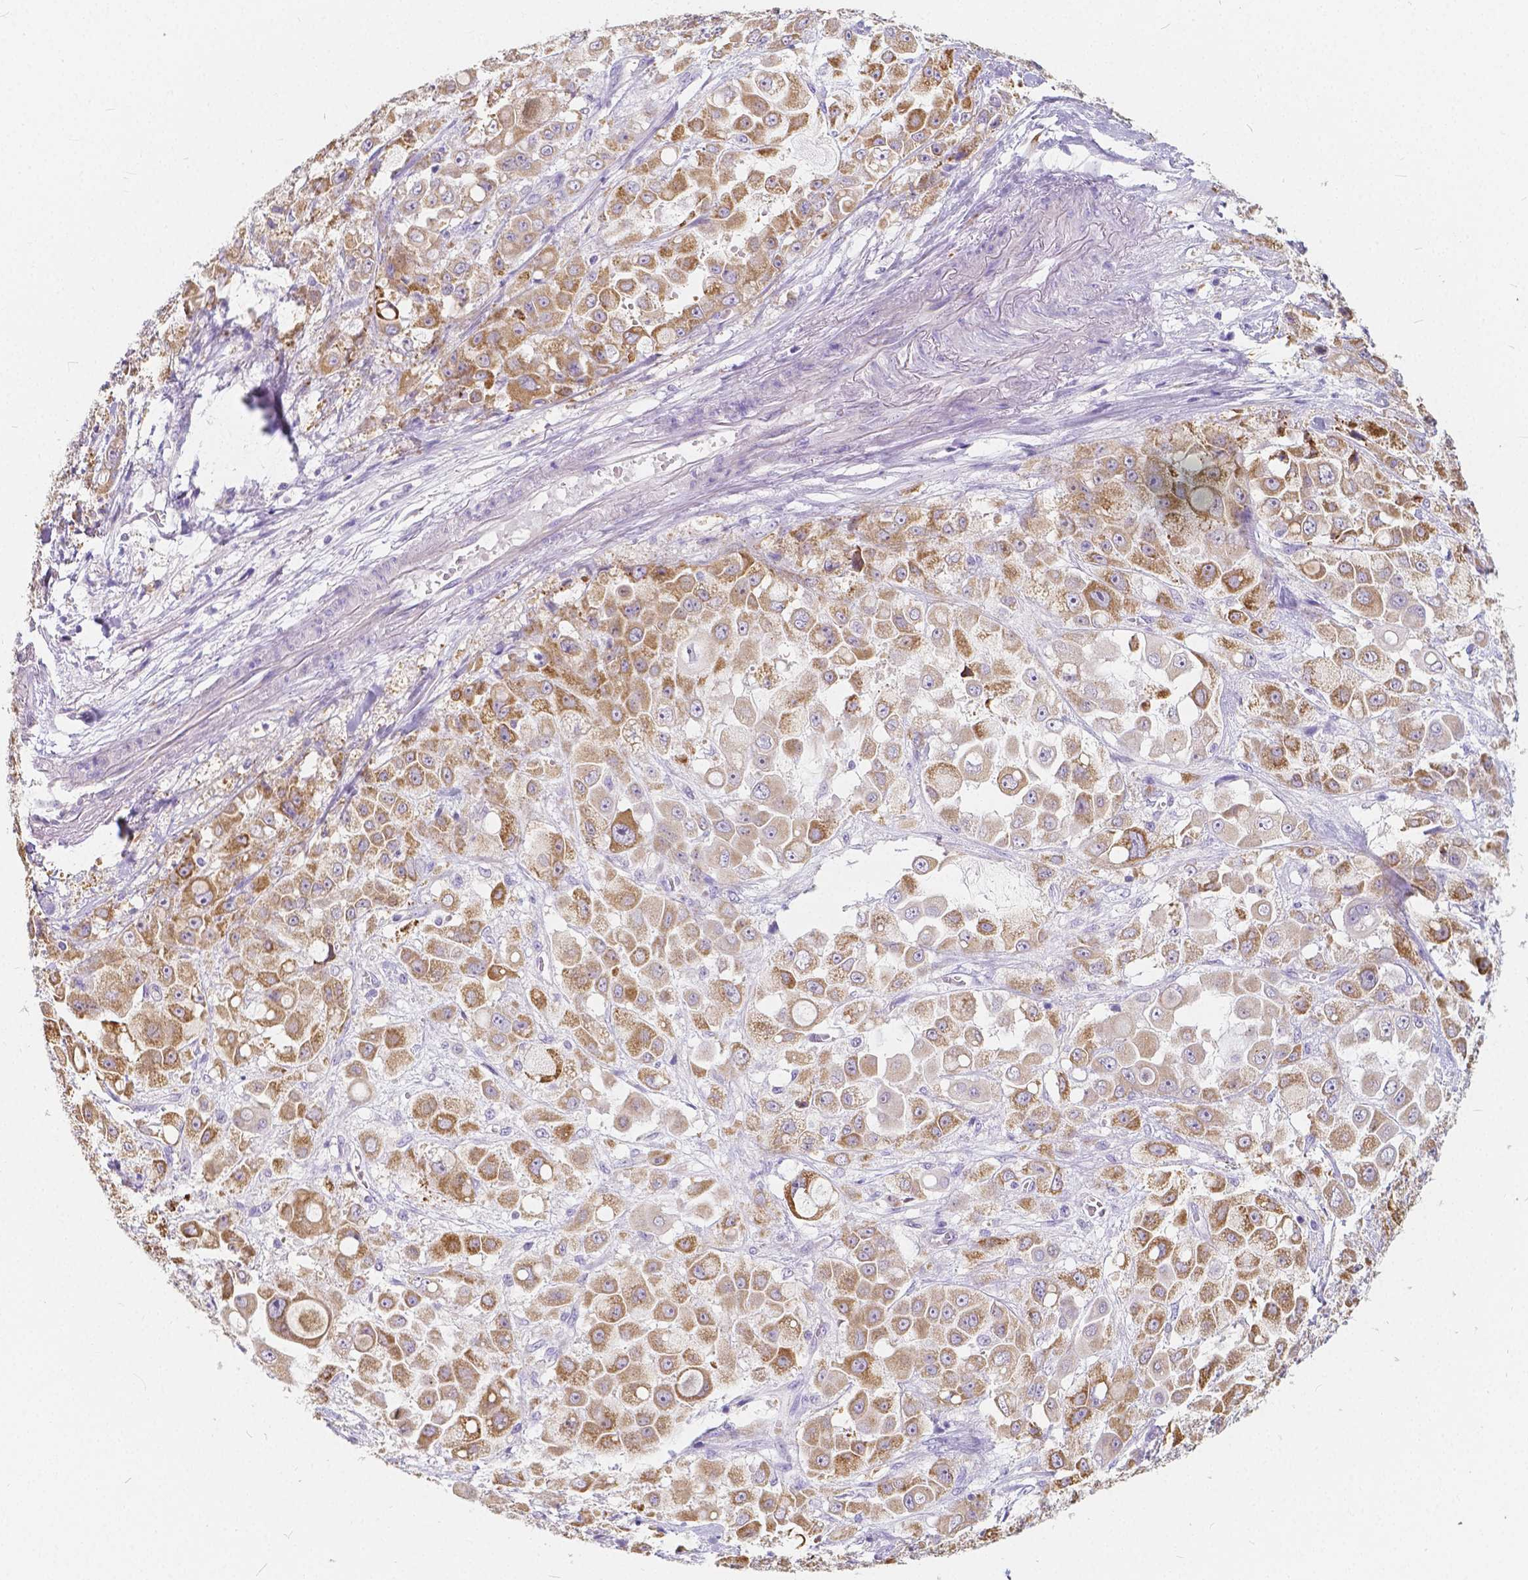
{"staining": {"intensity": "moderate", "quantity": "25%-75%", "location": "cytoplasmic/membranous"}, "tissue": "stomach cancer", "cell_type": "Tumor cells", "image_type": "cancer", "snomed": [{"axis": "morphology", "description": "Adenocarcinoma, NOS"}, {"axis": "topography", "description": "Stomach"}], "caption": "Immunohistochemical staining of adenocarcinoma (stomach) exhibits medium levels of moderate cytoplasmic/membranous protein expression in approximately 25%-75% of tumor cells. The staining was performed using DAB (3,3'-diaminobenzidine), with brown indicating positive protein expression. Nuclei are stained blue with hematoxylin.", "gene": "RNF186", "patient": {"sex": "female", "age": 76}}